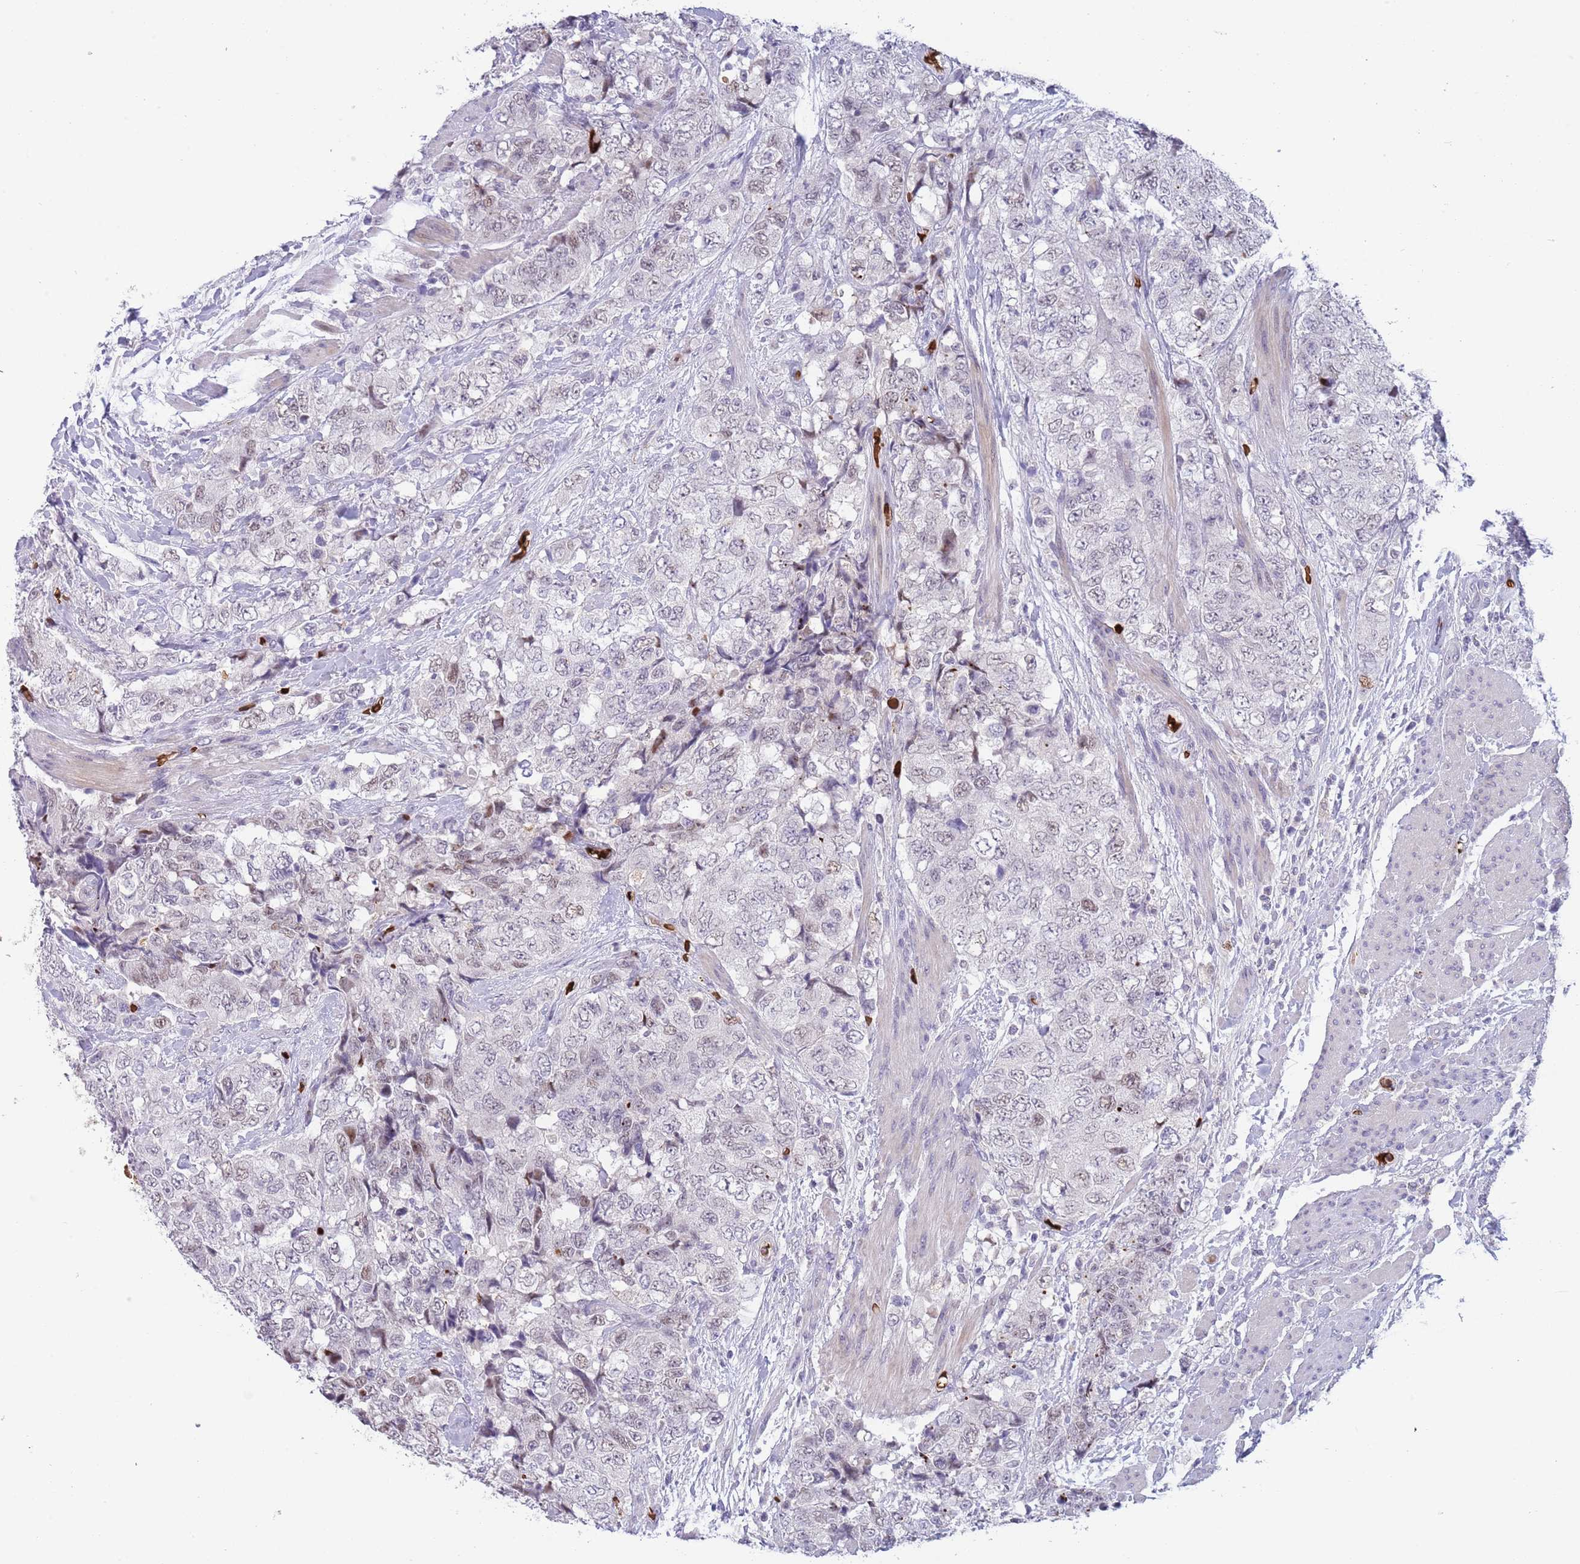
{"staining": {"intensity": "weak", "quantity": "<25%", "location": "nuclear"}, "tissue": "urothelial cancer", "cell_type": "Tumor cells", "image_type": "cancer", "snomed": [{"axis": "morphology", "description": "Urothelial carcinoma, High grade"}, {"axis": "topography", "description": "Urinary bladder"}], "caption": "Urothelial carcinoma (high-grade) stained for a protein using immunohistochemistry (IHC) displays no staining tumor cells.", "gene": "LYPD6B", "patient": {"sex": "female", "age": 78}}